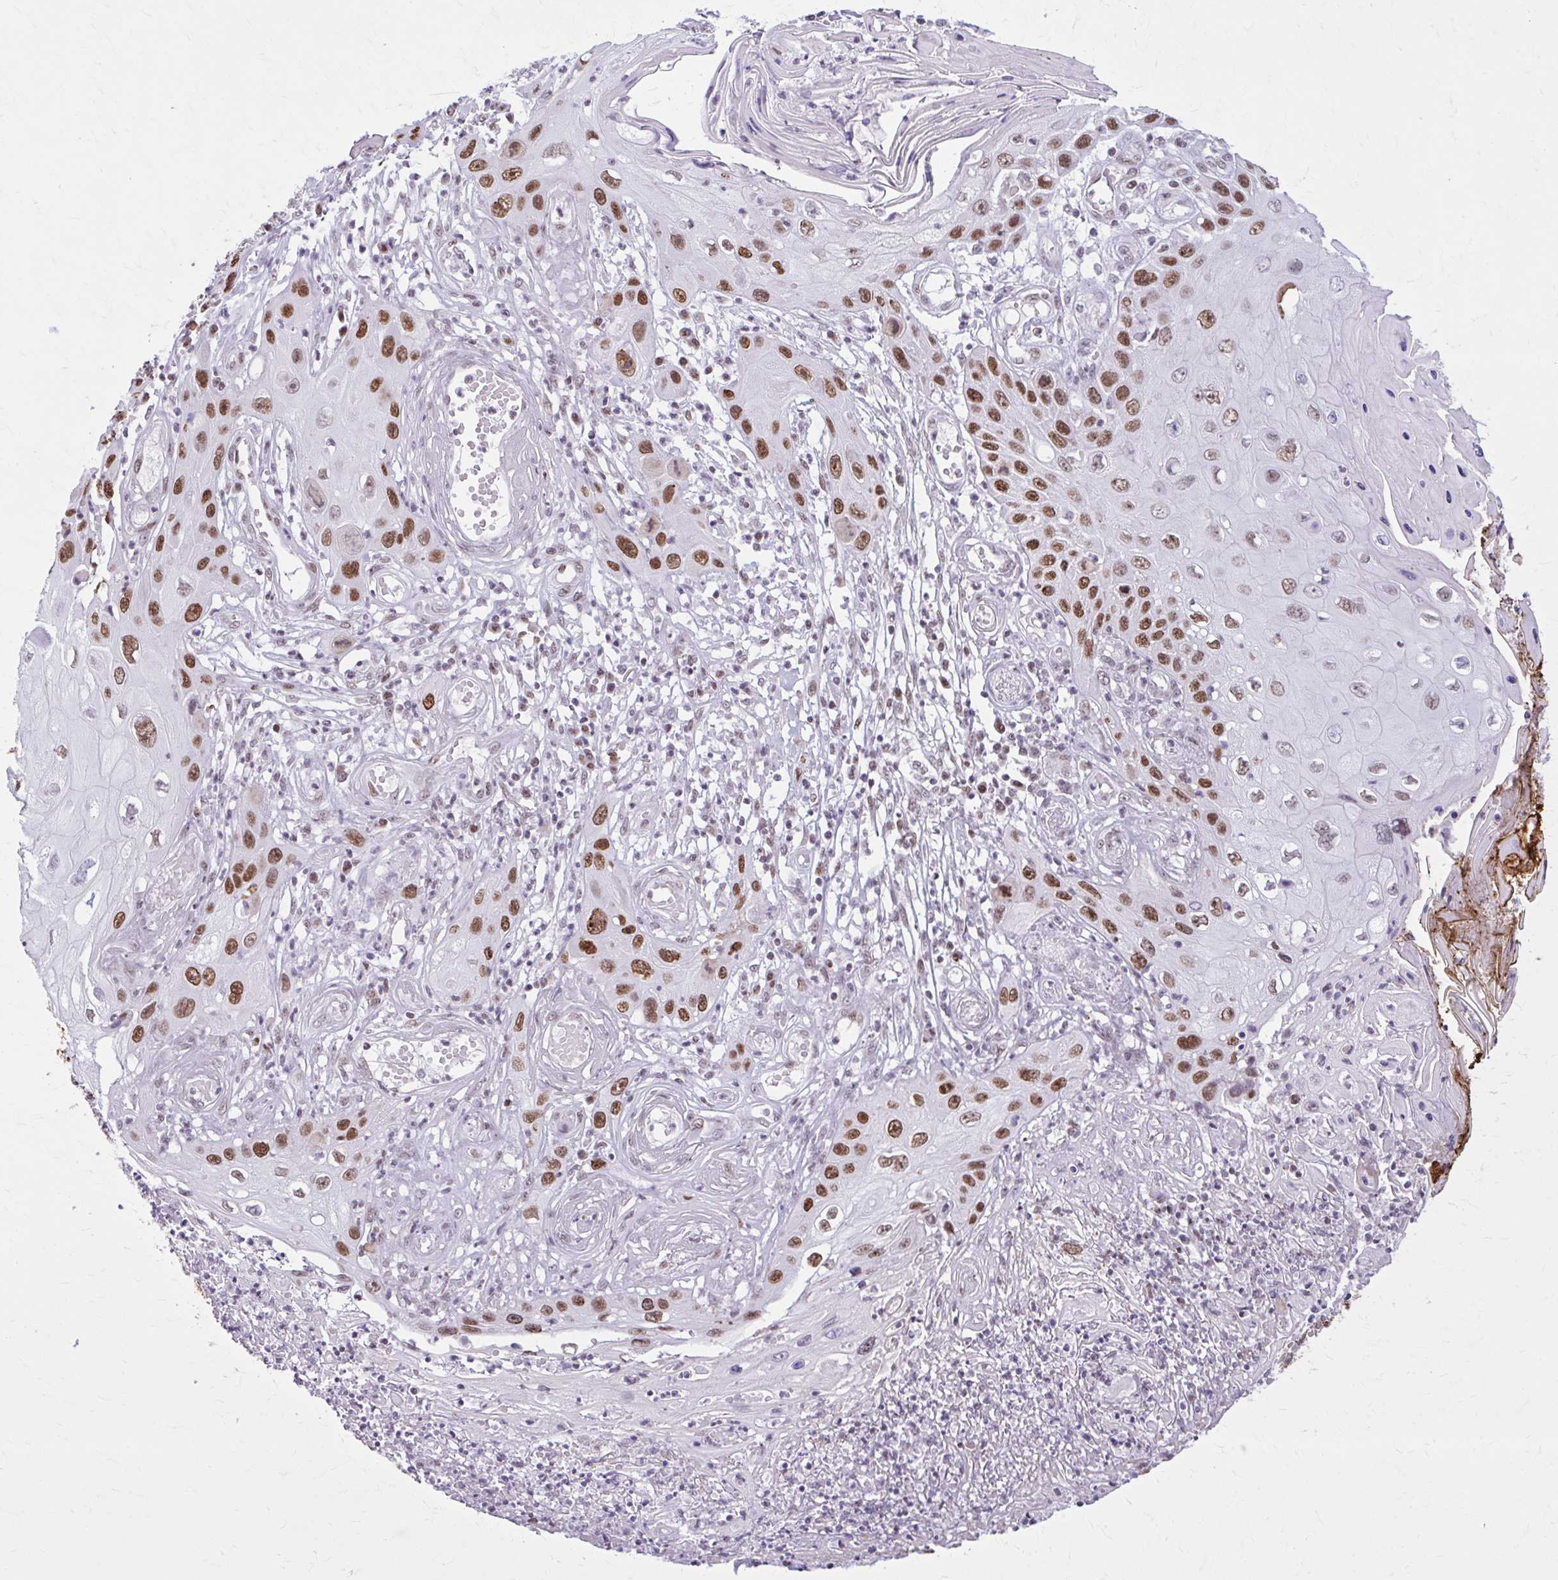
{"staining": {"intensity": "moderate", "quantity": ">75%", "location": "nuclear"}, "tissue": "skin cancer", "cell_type": "Tumor cells", "image_type": "cancer", "snomed": [{"axis": "morphology", "description": "Squamous cell carcinoma, NOS"}, {"axis": "topography", "description": "Skin"}, {"axis": "topography", "description": "Vulva"}], "caption": "A medium amount of moderate nuclear staining is present in approximately >75% of tumor cells in skin squamous cell carcinoma tissue.", "gene": "PABIR1", "patient": {"sex": "female", "age": 44}}